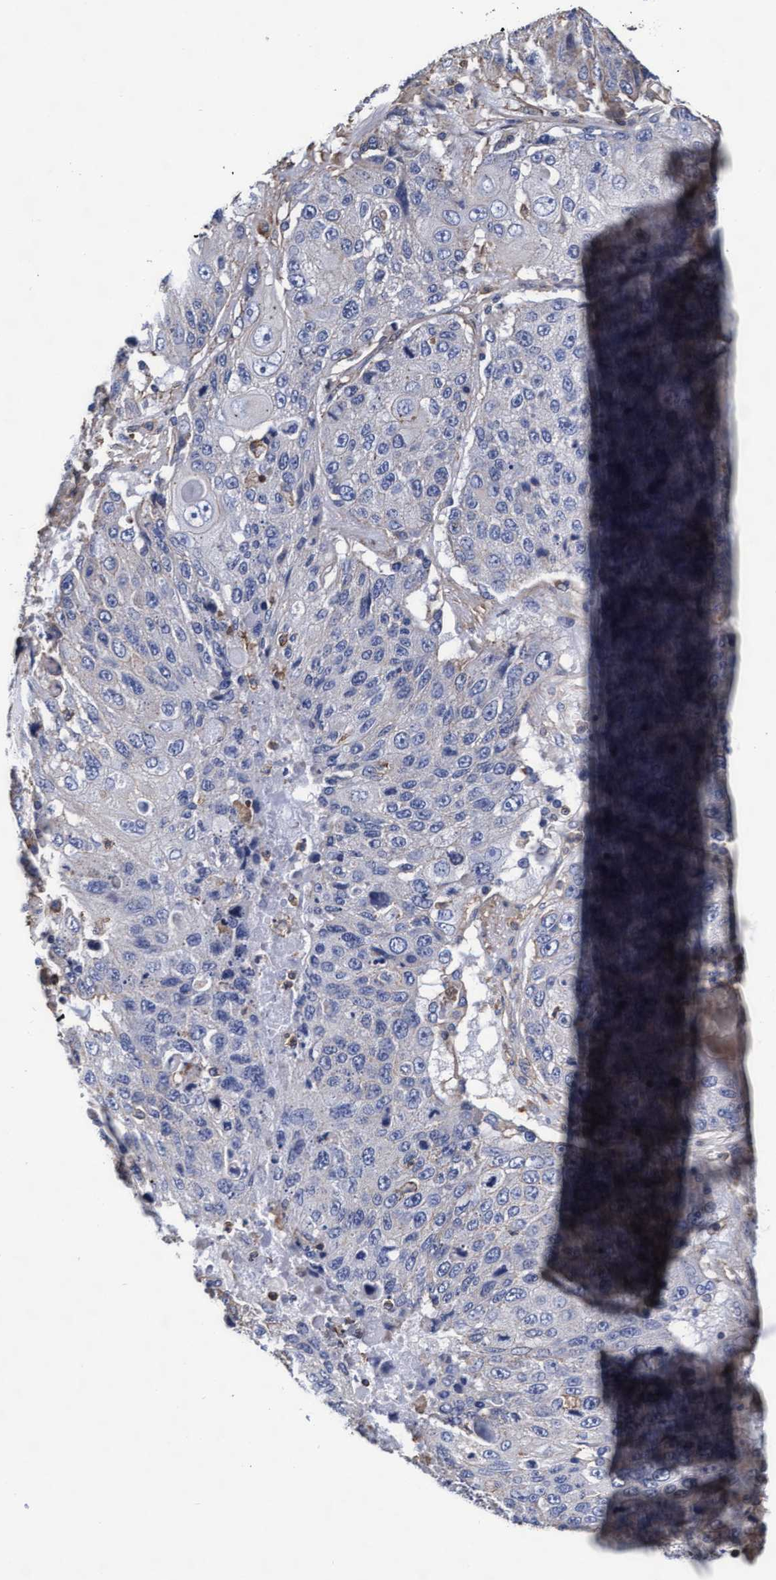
{"staining": {"intensity": "negative", "quantity": "none", "location": "none"}, "tissue": "lung cancer", "cell_type": "Tumor cells", "image_type": "cancer", "snomed": [{"axis": "morphology", "description": "Squamous cell carcinoma, NOS"}, {"axis": "topography", "description": "Lung"}], "caption": "High power microscopy photomicrograph of an immunohistochemistry micrograph of squamous cell carcinoma (lung), revealing no significant positivity in tumor cells. (DAB (3,3'-diaminobenzidine) immunohistochemistry, high magnification).", "gene": "GRHPR", "patient": {"sex": "male", "age": 61}}